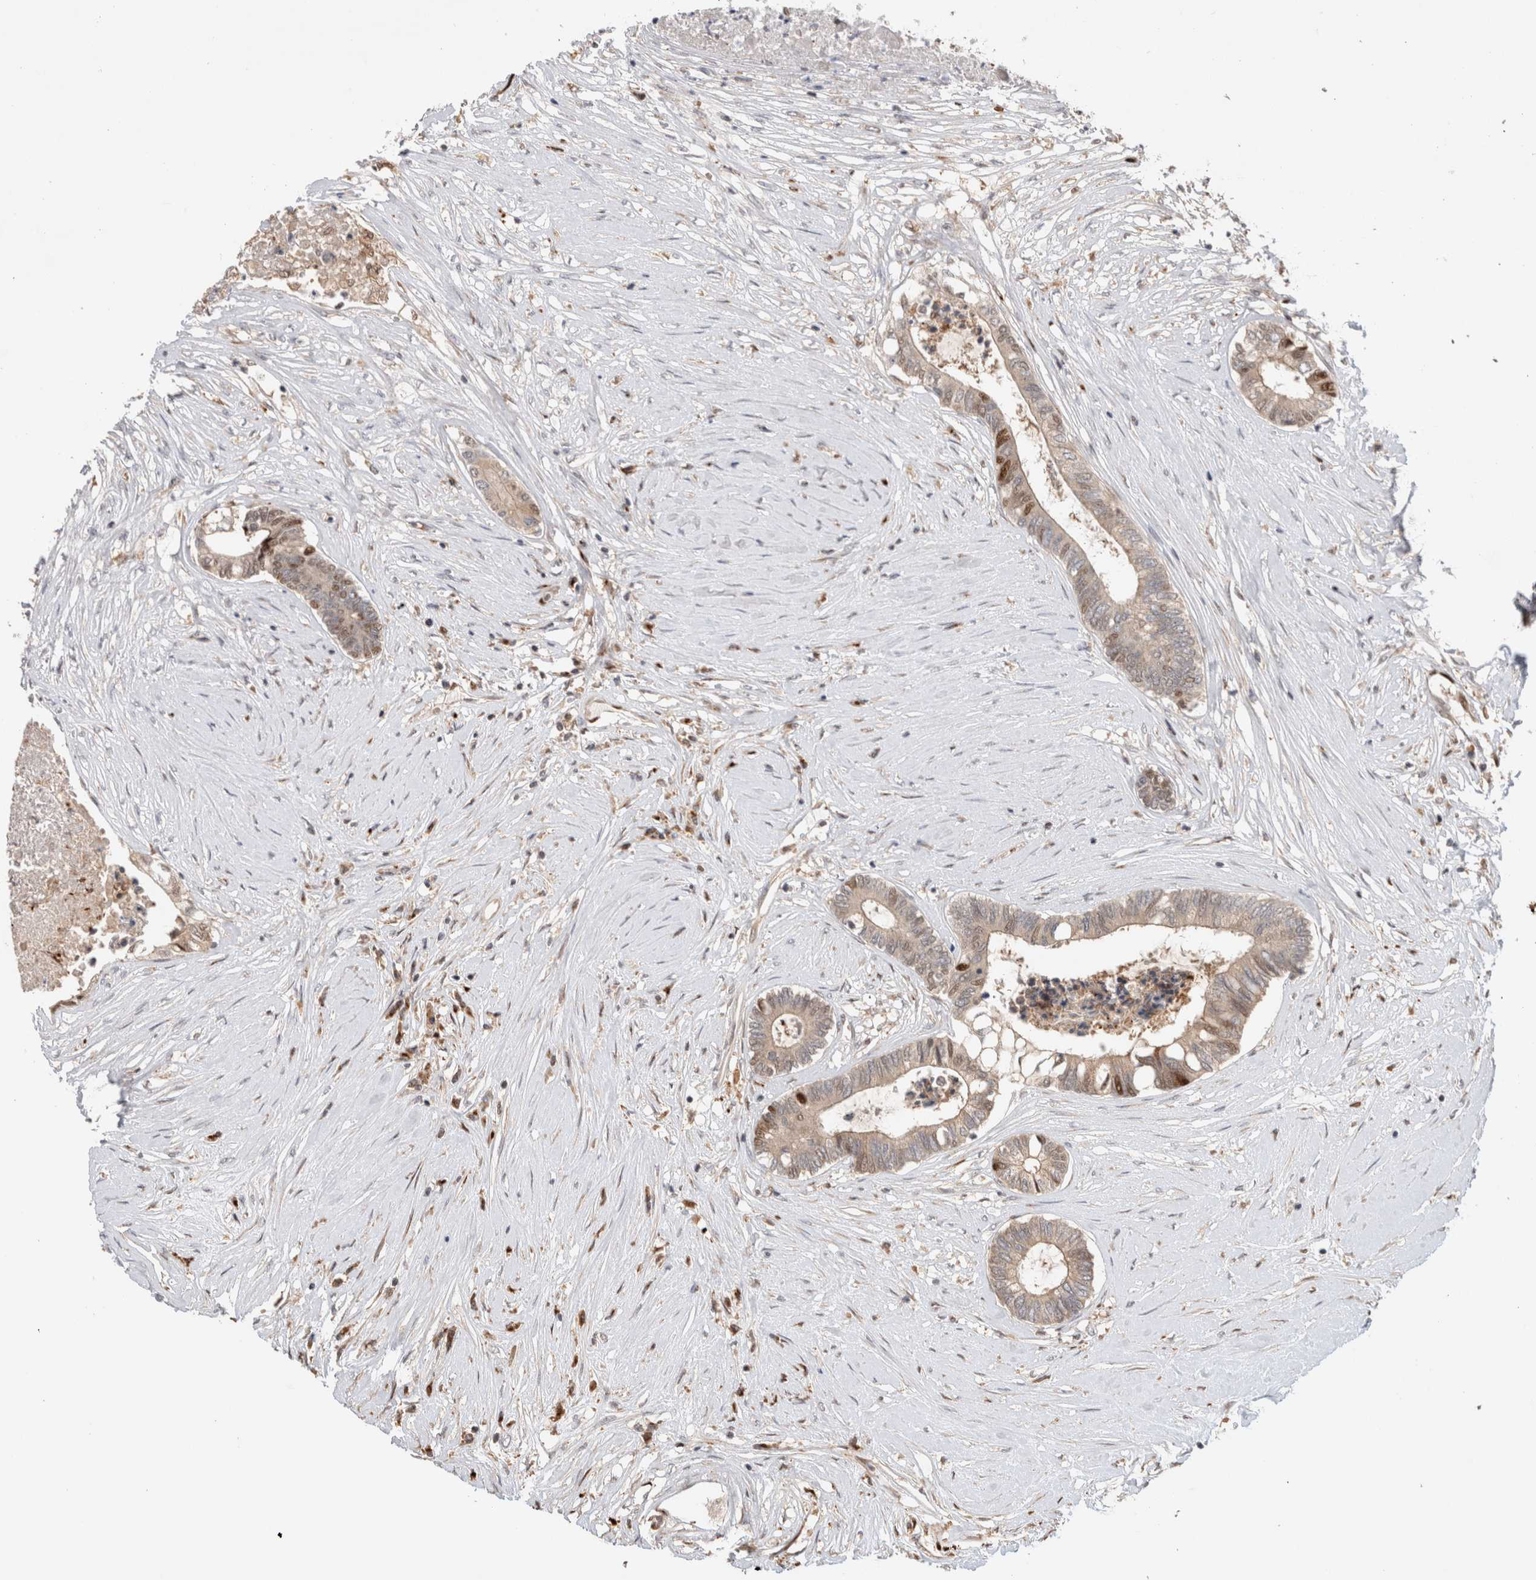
{"staining": {"intensity": "moderate", "quantity": "<25%", "location": "nuclear"}, "tissue": "colorectal cancer", "cell_type": "Tumor cells", "image_type": "cancer", "snomed": [{"axis": "morphology", "description": "Adenocarcinoma, NOS"}, {"axis": "topography", "description": "Rectum"}], "caption": "This histopathology image exhibits immunohistochemistry (IHC) staining of human colorectal adenocarcinoma, with low moderate nuclear expression in about <25% of tumor cells.", "gene": "OTUD6B", "patient": {"sex": "male", "age": 63}}